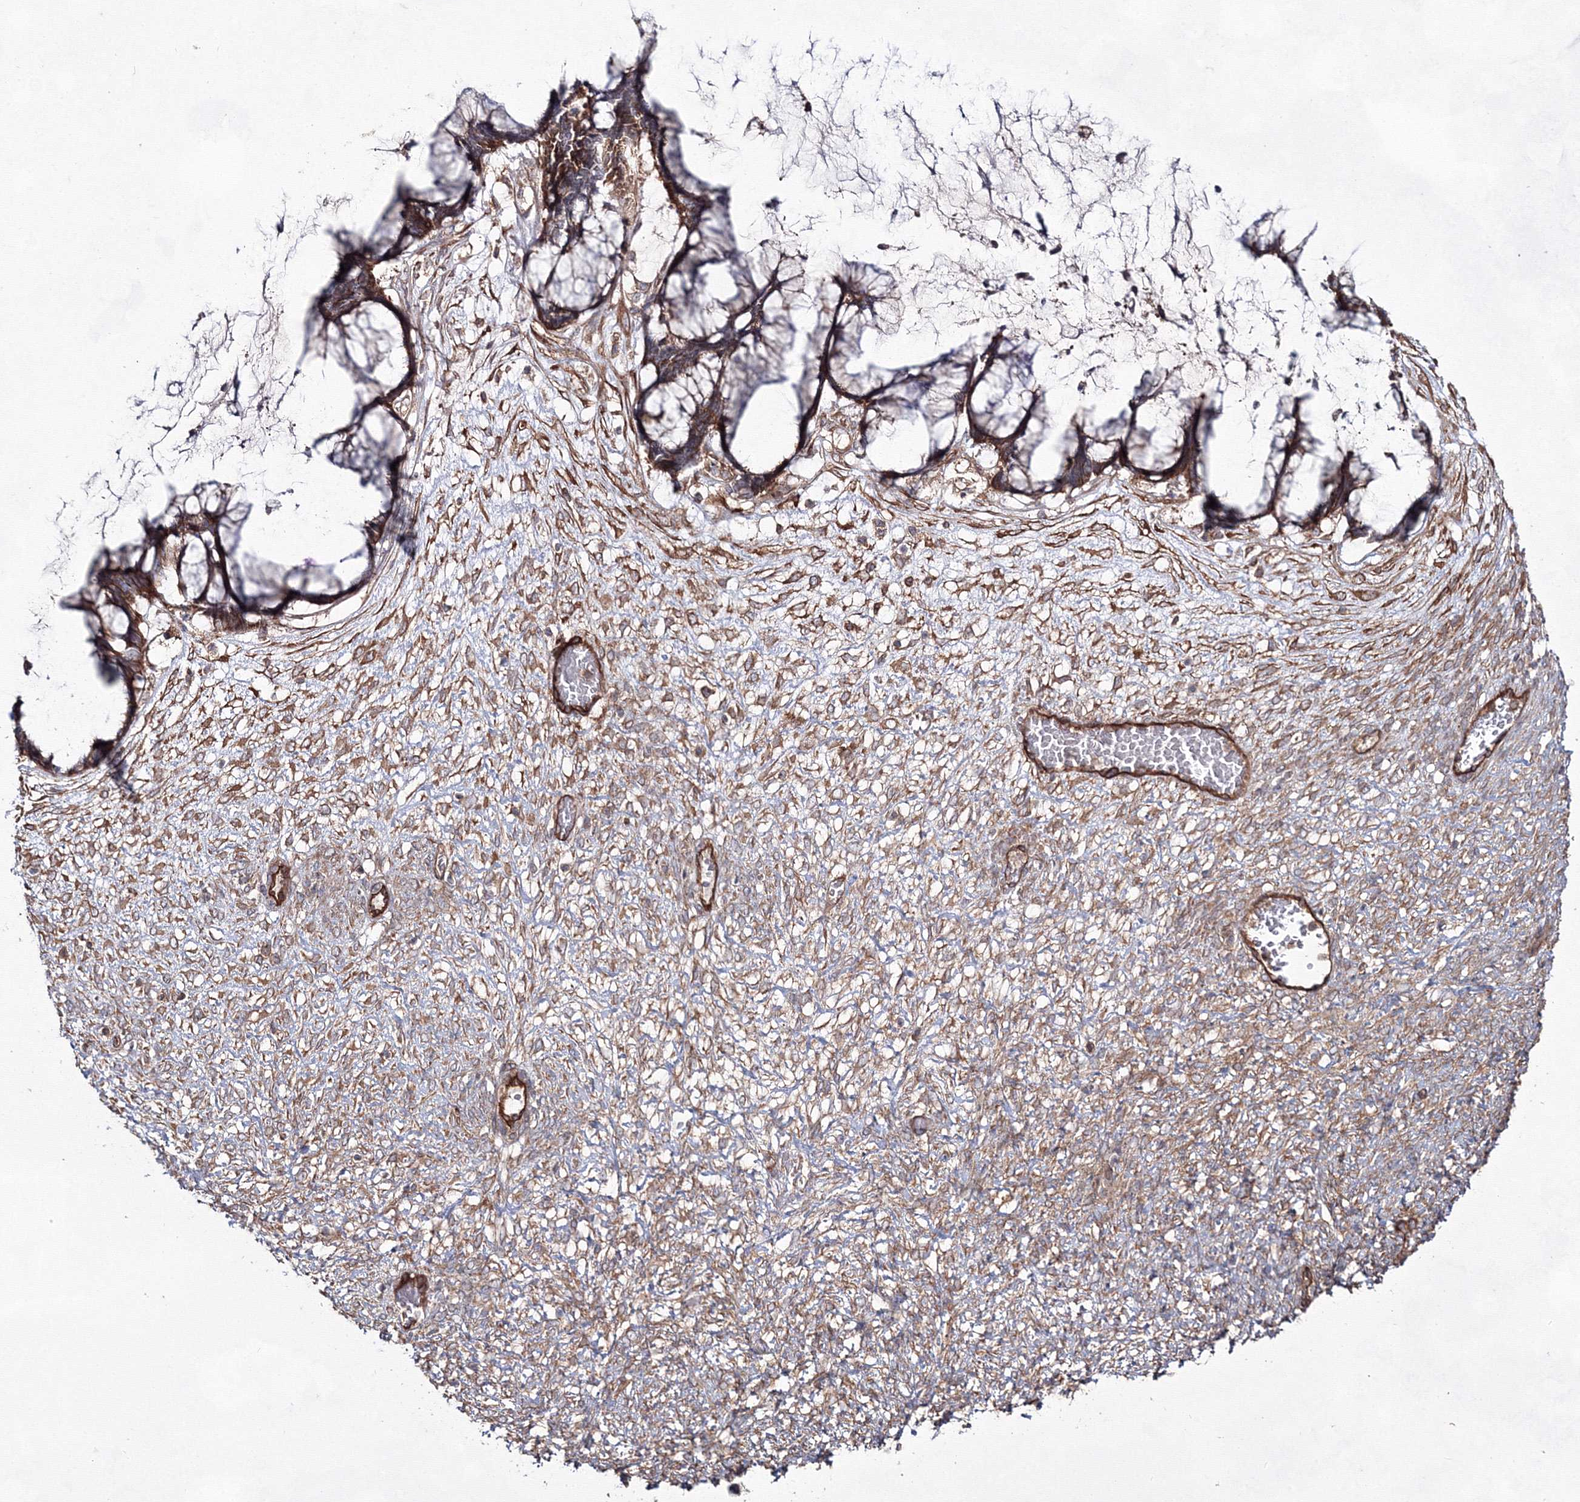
{"staining": {"intensity": "moderate", "quantity": ">75%", "location": "cytoplasmic/membranous"}, "tissue": "ovarian cancer", "cell_type": "Tumor cells", "image_type": "cancer", "snomed": [{"axis": "morphology", "description": "Cystadenocarcinoma, mucinous, NOS"}, {"axis": "topography", "description": "Ovary"}], "caption": "Immunohistochemical staining of human mucinous cystadenocarcinoma (ovarian) reveals medium levels of moderate cytoplasmic/membranous positivity in about >75% of tumor cells.", "gene": "EXOC6", "patient": {"sex": "female", "age": 42}}